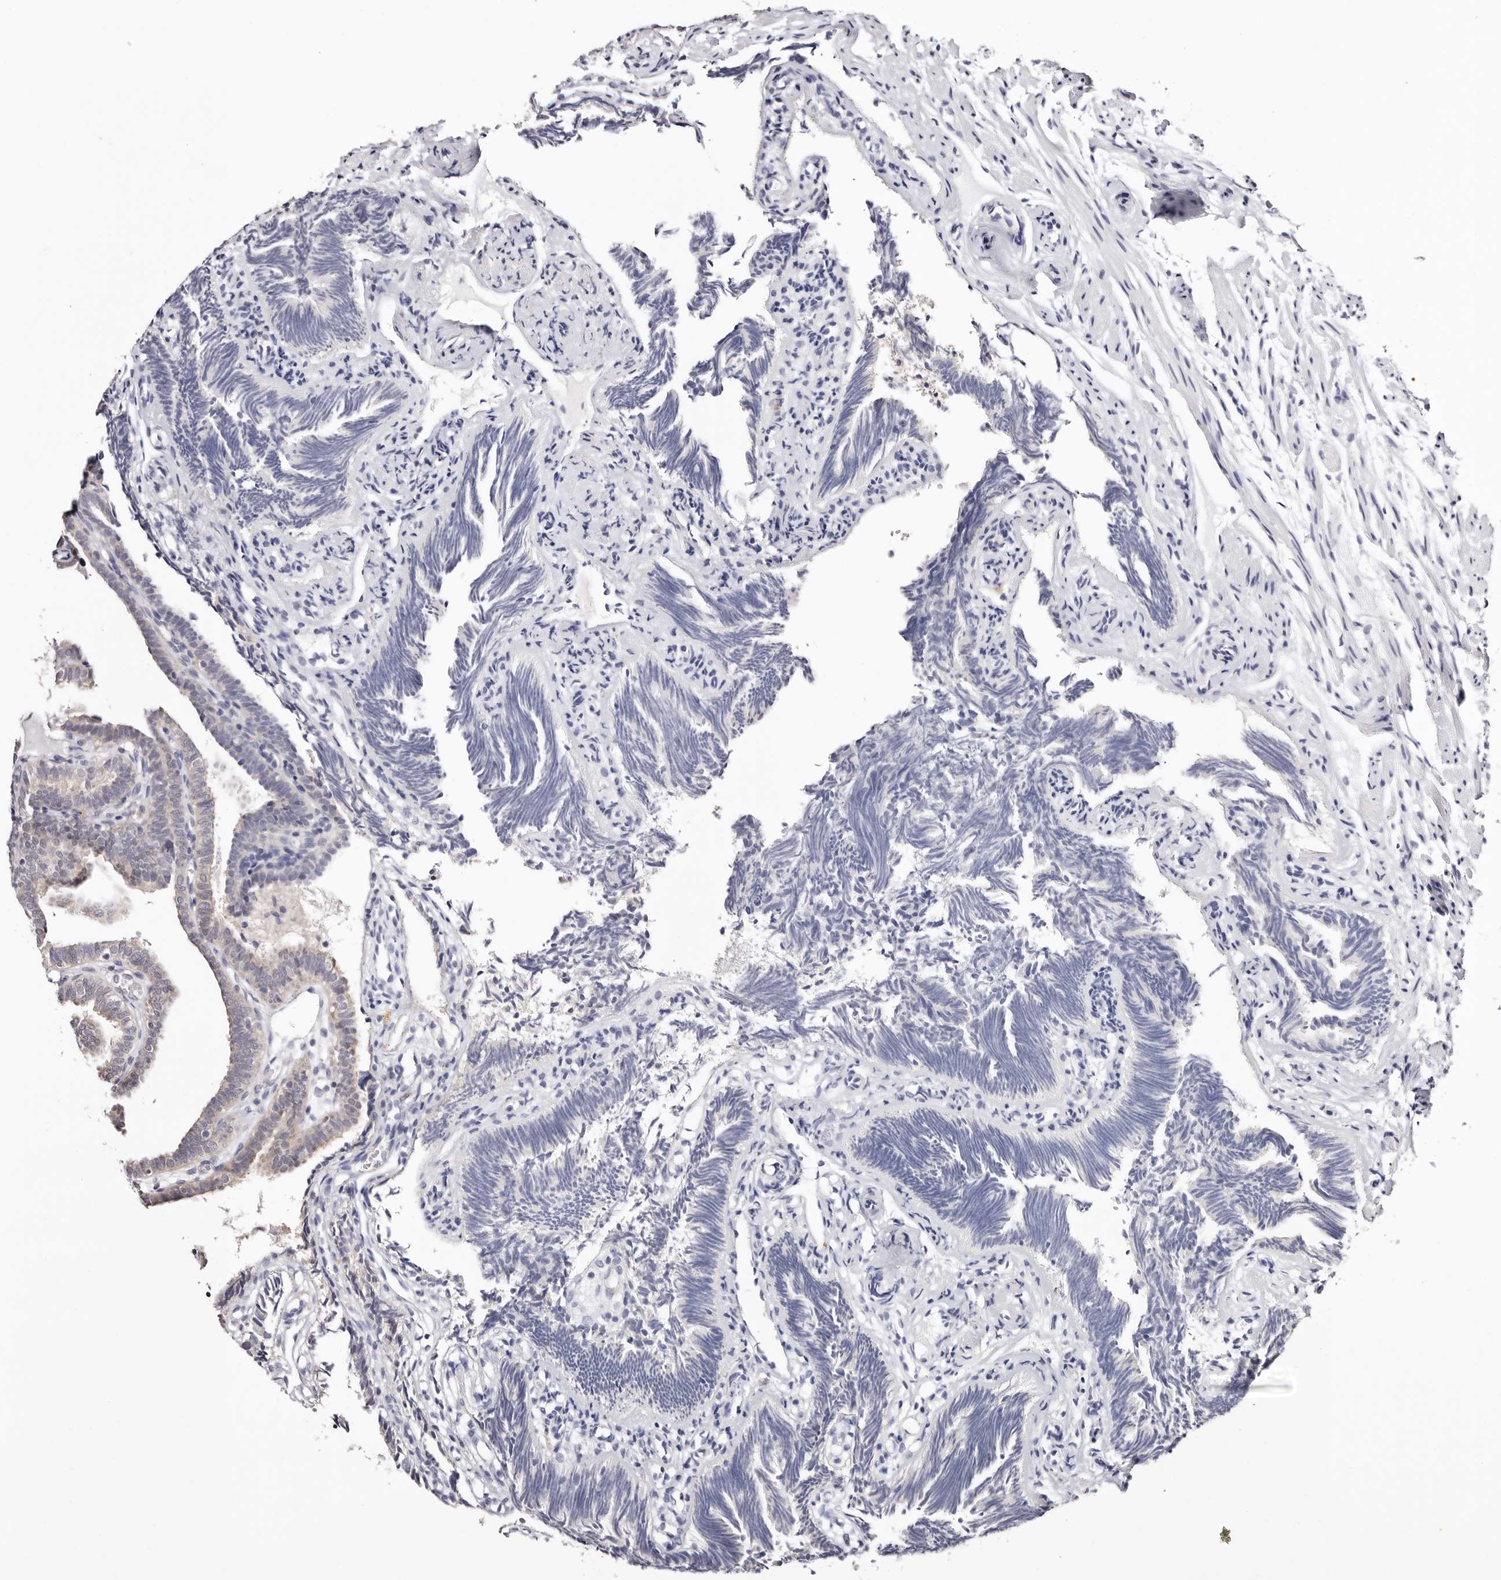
{"staining": {"intensity": "weak", "quantity": "<25%", "location": "cytoplasmic/membranous"}, "tissue": "fallopian tube", "cell_type": "Glandular cells", "image_type": "normal", "snomed": [{"axis": "morphology", "description": "Normal tissue, NOS"}, {"axis": "topography", "description": "Fallopian tube"}], "caption": "This is an immunohistochemistry (IHC) histopathology image of normal fallopian tube. There is no staining in glandular cells.", "gene": "TYW3", "patient": {"sex": "female", "age": 39}}